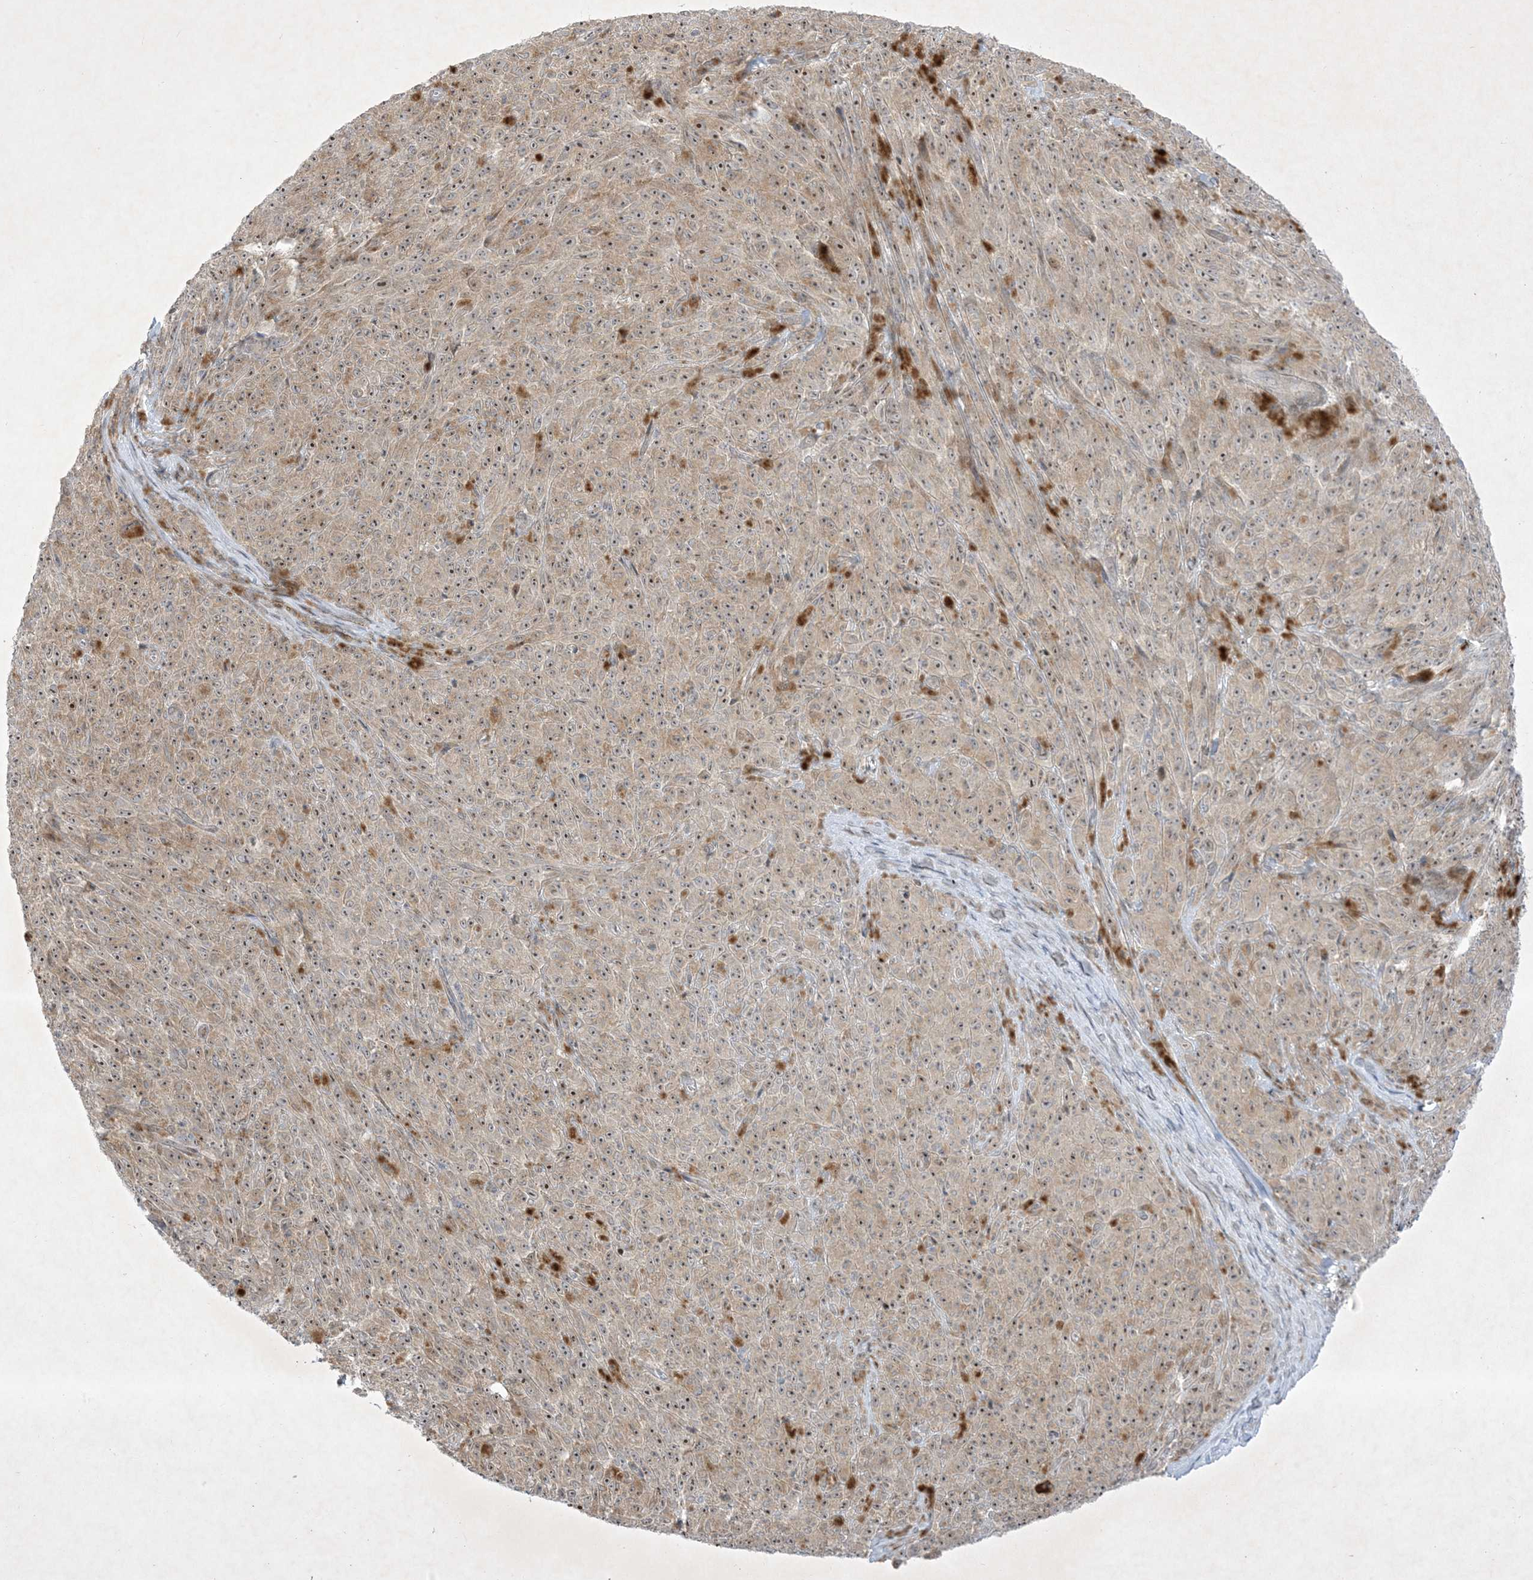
{"staining": {"intensity": "weak", "quantity": ">75%", "location": "cytoplasmic/membranous,nuclear"}, "tissue": "melanoma", "cell_type": "Tumor cells", "image_type": "cancer", "snomed": [{"axis": "morphology", "description": "Malignant melanoma, NOS"}, {"axis": "topography", "description": "Skin"}], "caption": "A micrograph of human melanoma stained for a protein exhibits weak cytoplasmic/membranous and nuclear brown staining in tumor cells. The protein of interest is shown in brown color, while the nuclei are stained blue.", "gene": "SOGA3", "patient": {"sex": "female", "age": 82}}